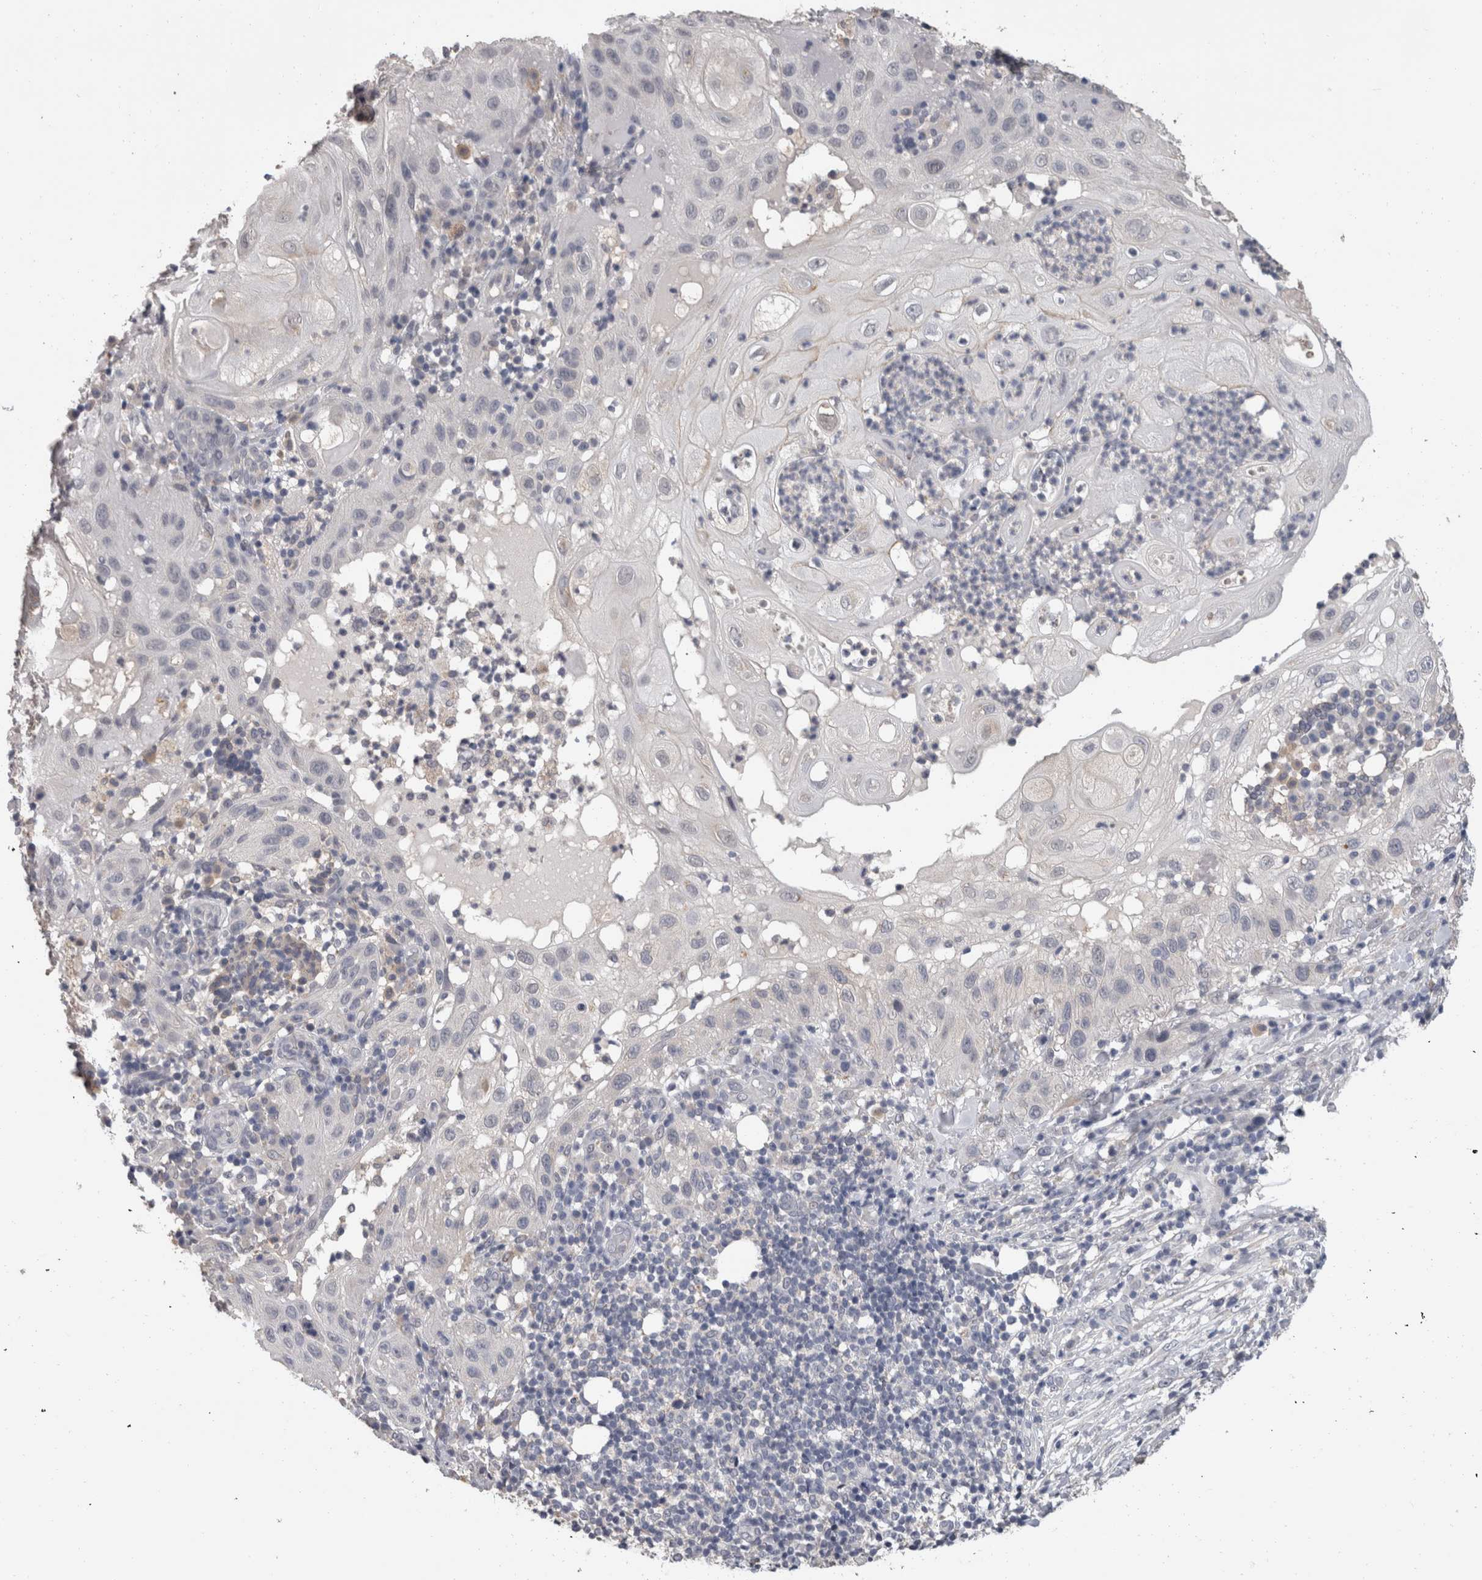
{"staining": {"intensity": "negative", "quantity": "none", "location": "none"}, "tissue": "skin cancer", "cell_type": "Tumor cells", "image_type": "cancer", "snomed": [{"axis": "morphology", "description": "Normal tissue, NOS"}, {"axis": "morphology", "description": "Squamous cell carcinoma, NOS"}, {"axis": "topography", "description": "Skin"}], "caption": "Tumor cells are negative for protein expression in human squamous cell carcinoma (skin).", "gene": "FHOD3", "patient": {"sex": "female", "age": 96}}